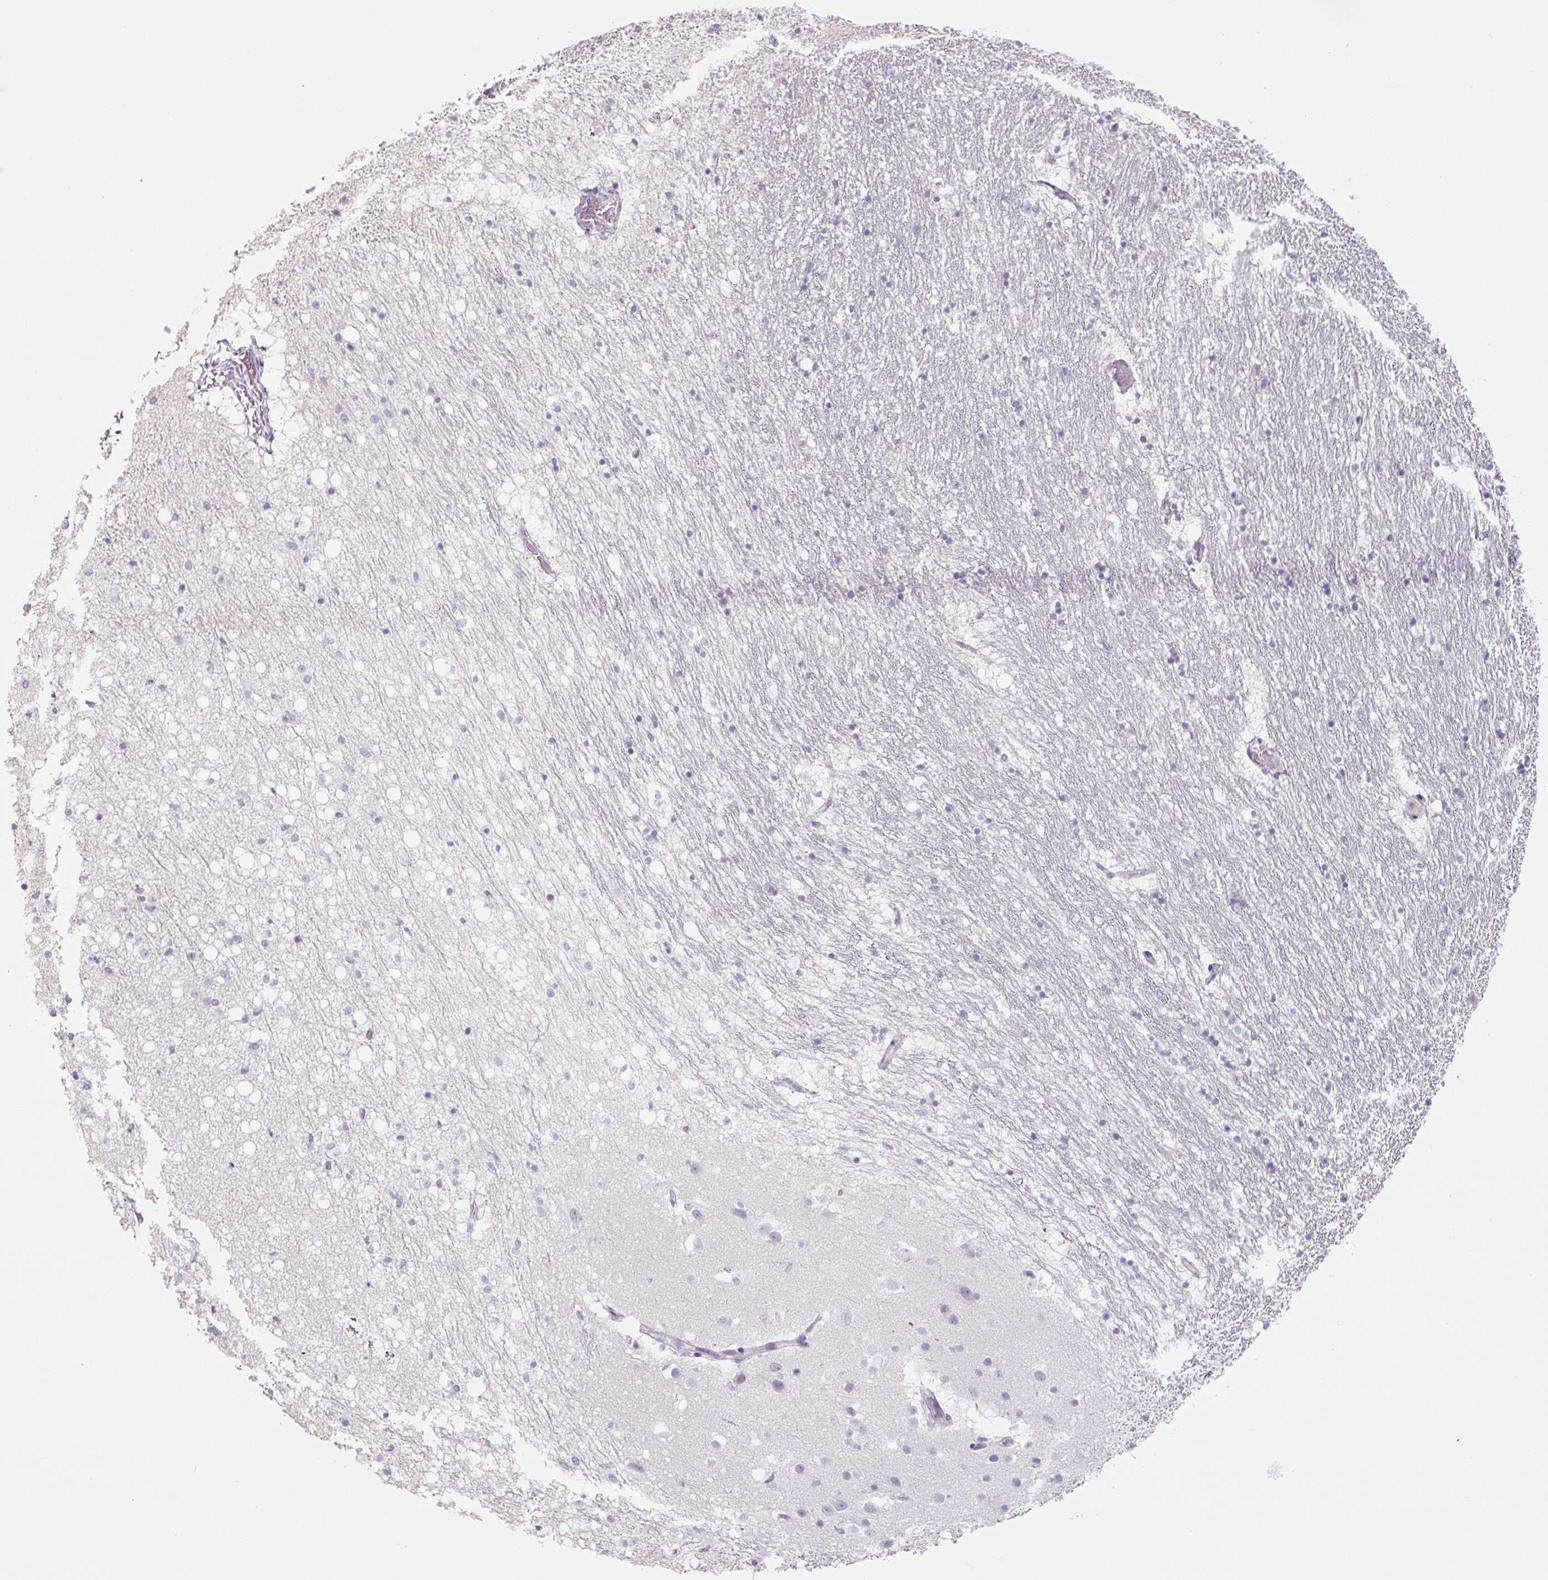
{"staining": {"intensity": "negative", "quantity": "none", "location": "none"}, "tissue": "caudate", "cell_type": "Glial cells", "image_type": "normal", "snomed": [{"axis": "morphology", "description": "Normal tissue, NOS"}, {"axis": "topography", "description": "Lateral ventricle wall"}], "caption": "This is an immunohistochemistry micrograph of normal caudate. There is no positivity in glial cells.", "gene": "PRM1", "patient": {"sex": "male", "age": 37}}